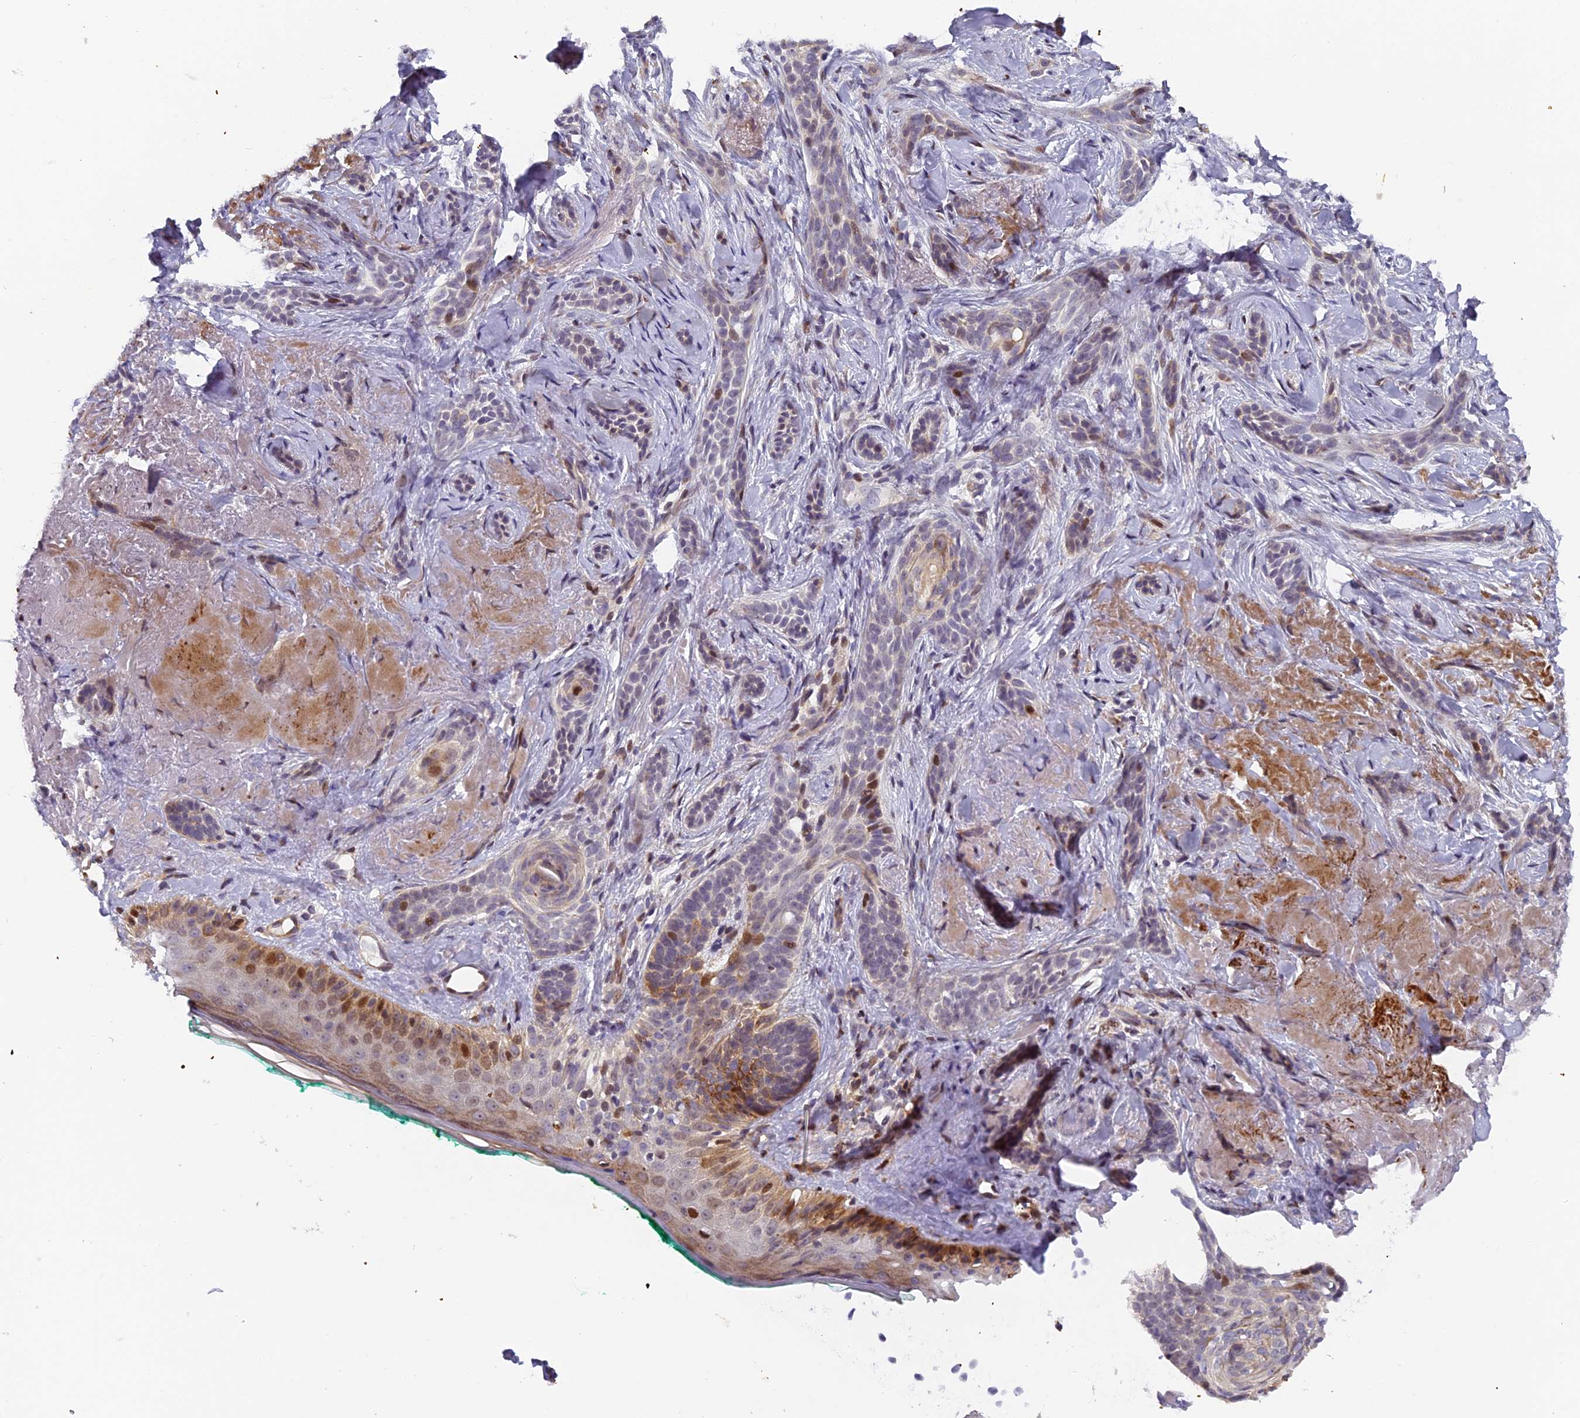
{"staining": {"intensity": "moderate", "quantity": "<25%", "location": "nuclear"}, "tissue": "skin cancer", "cell_type": "Tumor cells", "image_type": "cancer", "snomed": [{"axis": "morphology", "description": "Basal cell carcinoma"}, {"axis": "topography", "description": "Skin"}], "caption": "Protein staining by immunohistochemistry (IHC) demonstrates moderate nuclear positivity in about <25% of tumor cells in skin basal cell carcinoma. The protein is shown in brown color, while the nuclei are stained blue.", "gene": "RAB28", "patient": {"sex": "male", "age": 71}}